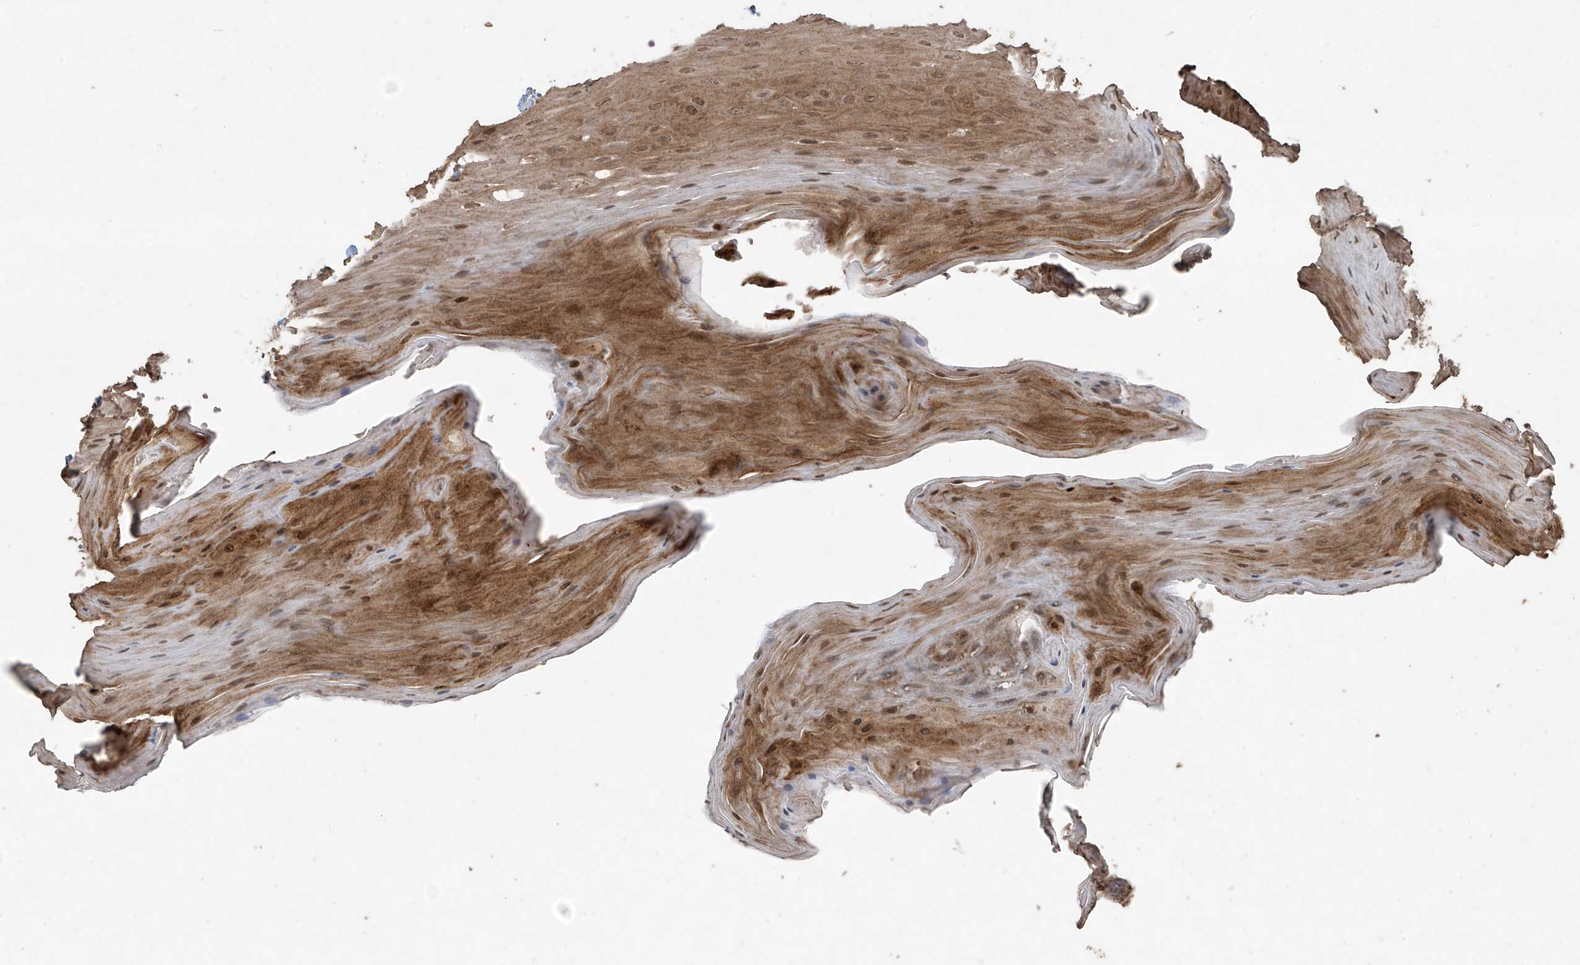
{"staining": {"intensity": "moderate", "quantity": ">75%", "location": "cytoplasmic/membranous,nuclear"}, "tissue": "oral mucosa", "cell_type": "Squamous epithelial cells", "image_type": "normal", "snomed": [{"axis": "morphology", "description": "Normal tissue, NOS"}, {"axis": "morphology", "description": "Squamous cell carcinoma, NOS"}, {"axis": "topography", "description": "Skeletal muscle"}, {"axis": "topography", "description": "Oral tissue"}, {"axis": "topography", "description": "Salivary gland"}, {"axis": "topography", "description": "Head-Neck"}], "caption": "Squamous epithelial cells display medium levels of moderate cytoplasmic/membranous,nuclear expression in approximately >75% of cells in normal oral mucosa. (IHC, brightfield microscopy, high magnification).", "gene": "PGPEP1", "patient": {"sex": "male", "age": 54}}